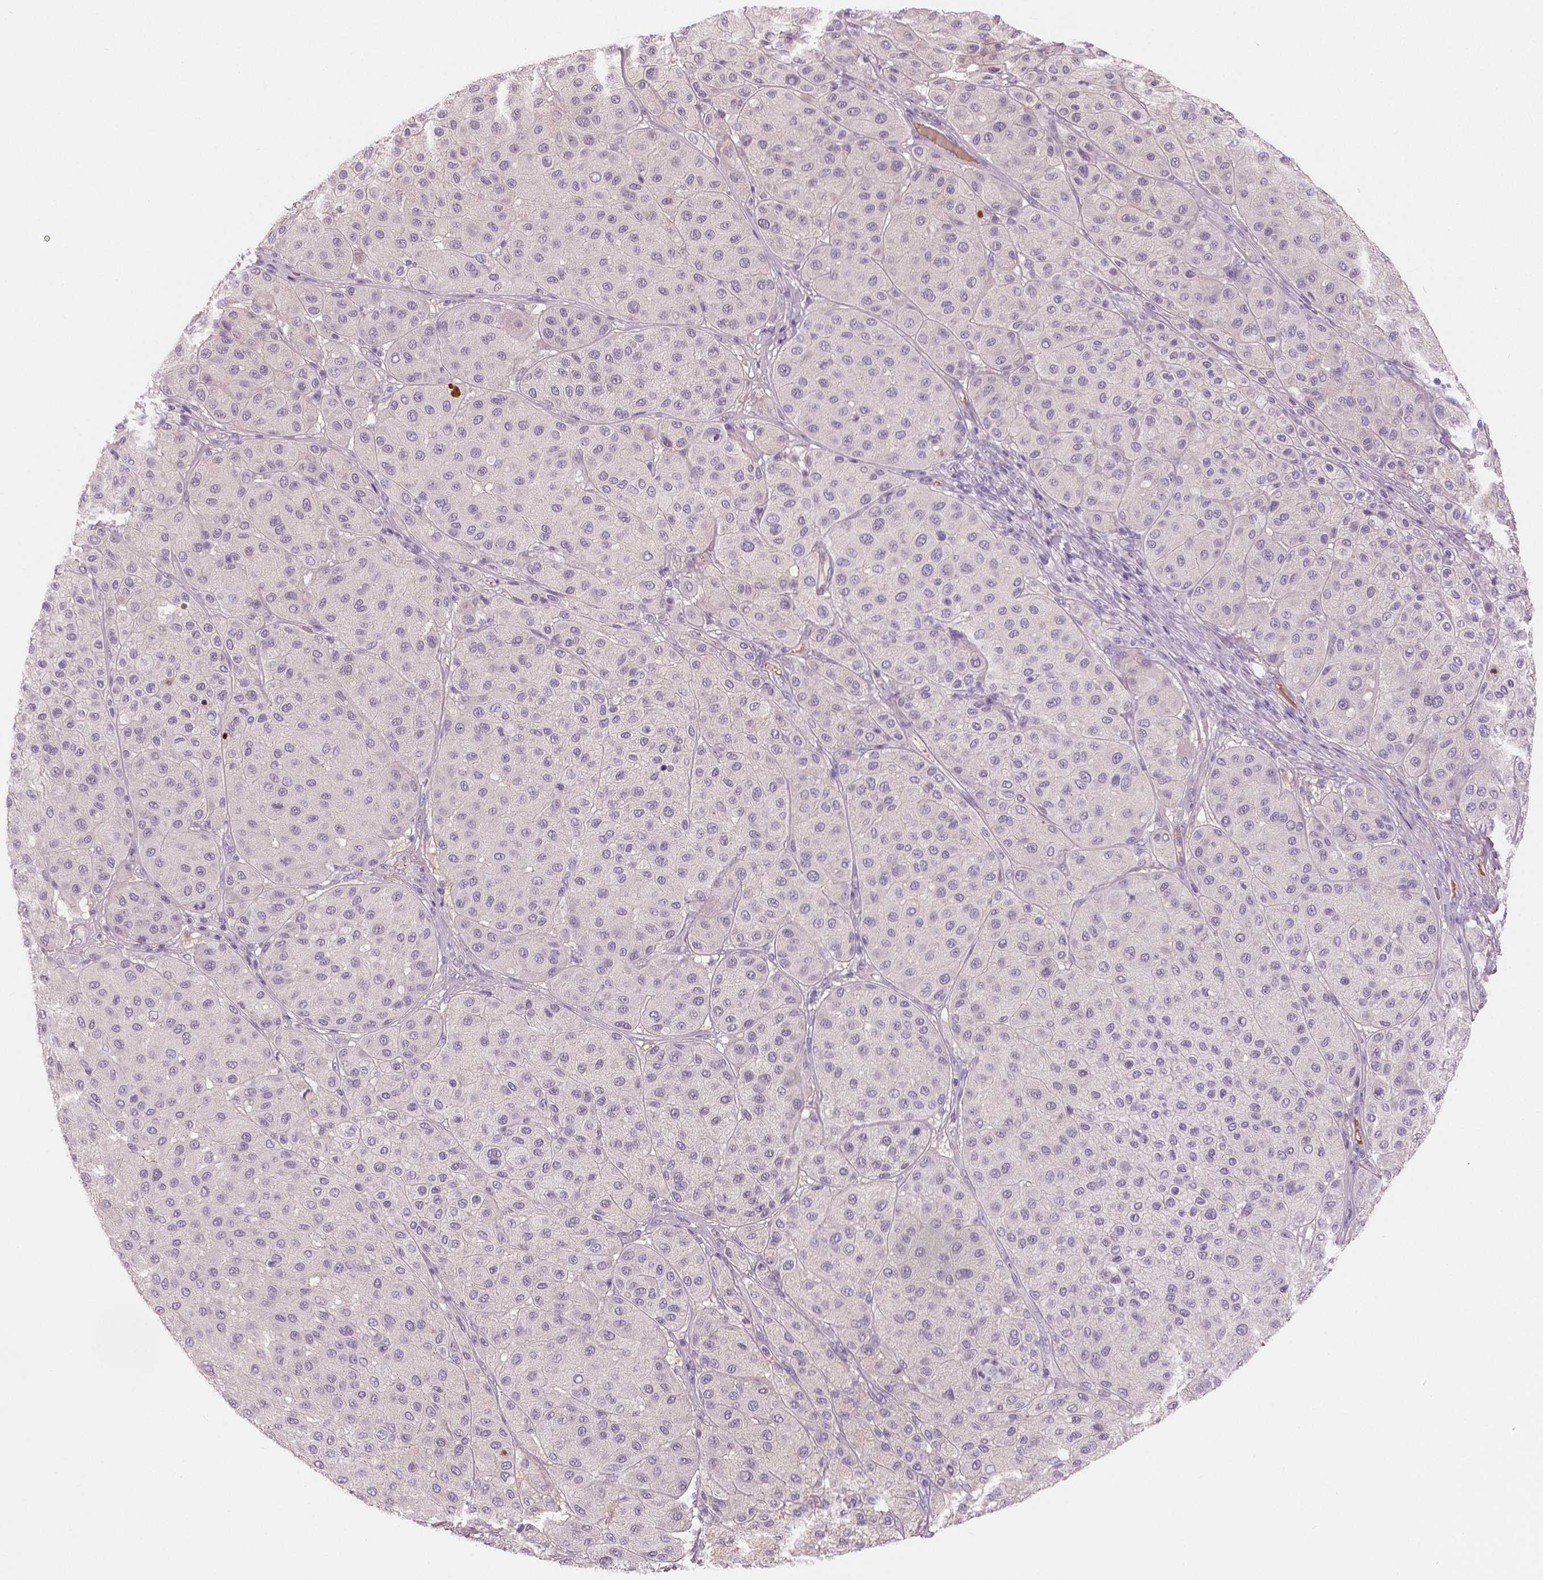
{"staining": {"intensity": "negative", "quantity": "none", "location": "none"}, "tissue": "melanoma", "cell_type": "Tumor cells", "image_type": "cancer", "snomed": [{"axis": "morphology", "description": "Malignant melanoma, Metastatic site"}, {"axis": "topography", "description": "Smooth muscle"}], "caption": "Tumor cells are negative for brown protein staining in malignant melanoma (metastatic site).", "gene": "APOA4", "patient": {"sex": "male", "age": 41}}